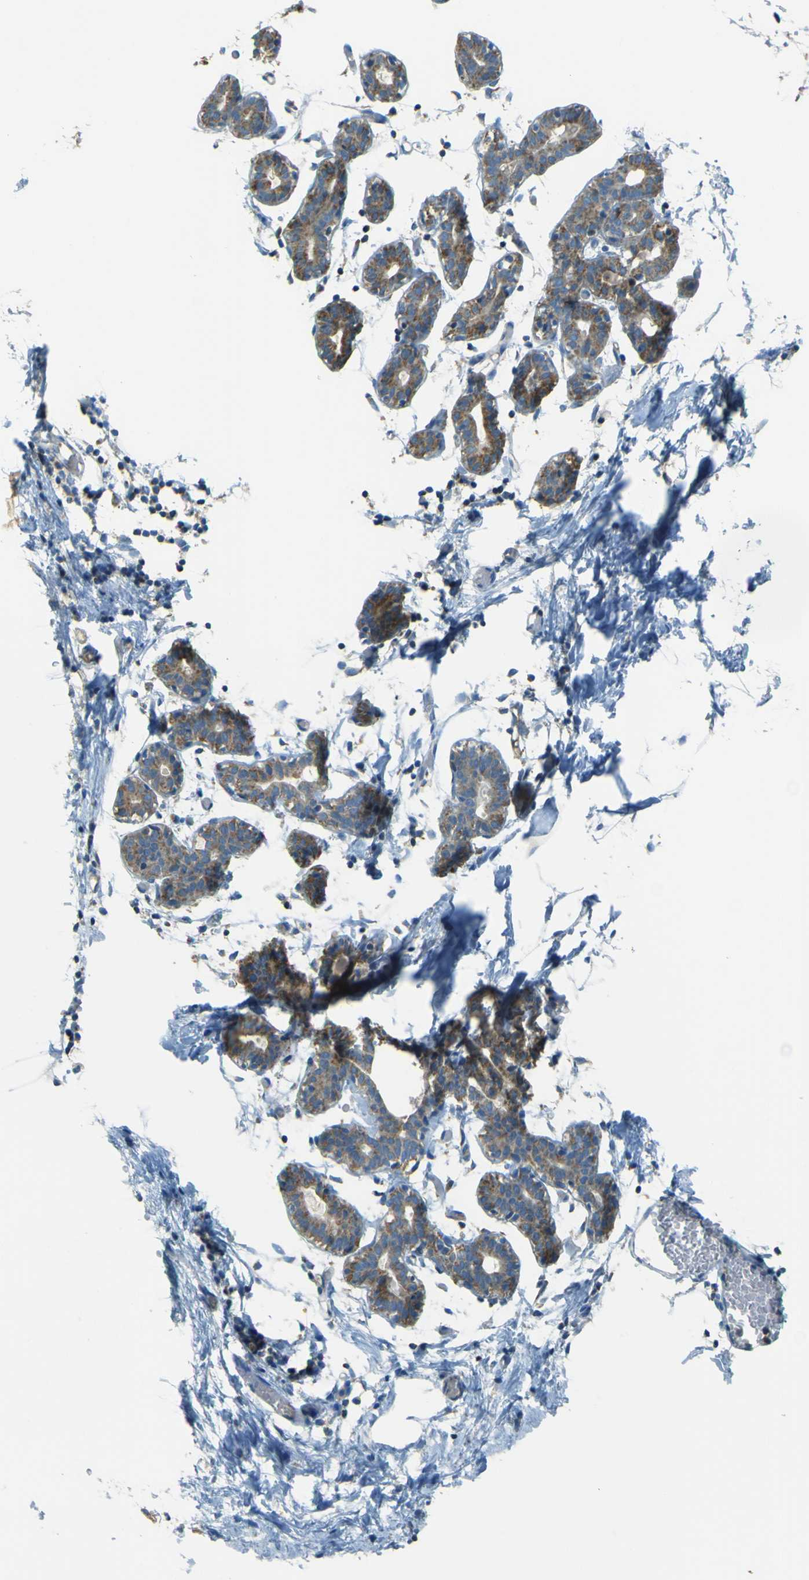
{"staining": {"intensity": "negative", "quantity": "none", "location": "none"}, "tissue": "breast", "cell_type": "Adipocytes", "image_type": "normal", "snomed": [{"axis": "morphology", "description": "Normal tissue, NOS"}, {"axis": "topography", "description": "Breast"}], "caption": "High power microscopy histopathology image of an IHC histopathology image of normal breast, revealing no significant expression in adipocytes.", "gene": "FKTN", "patient": {"sex": "female", "age": 27}}